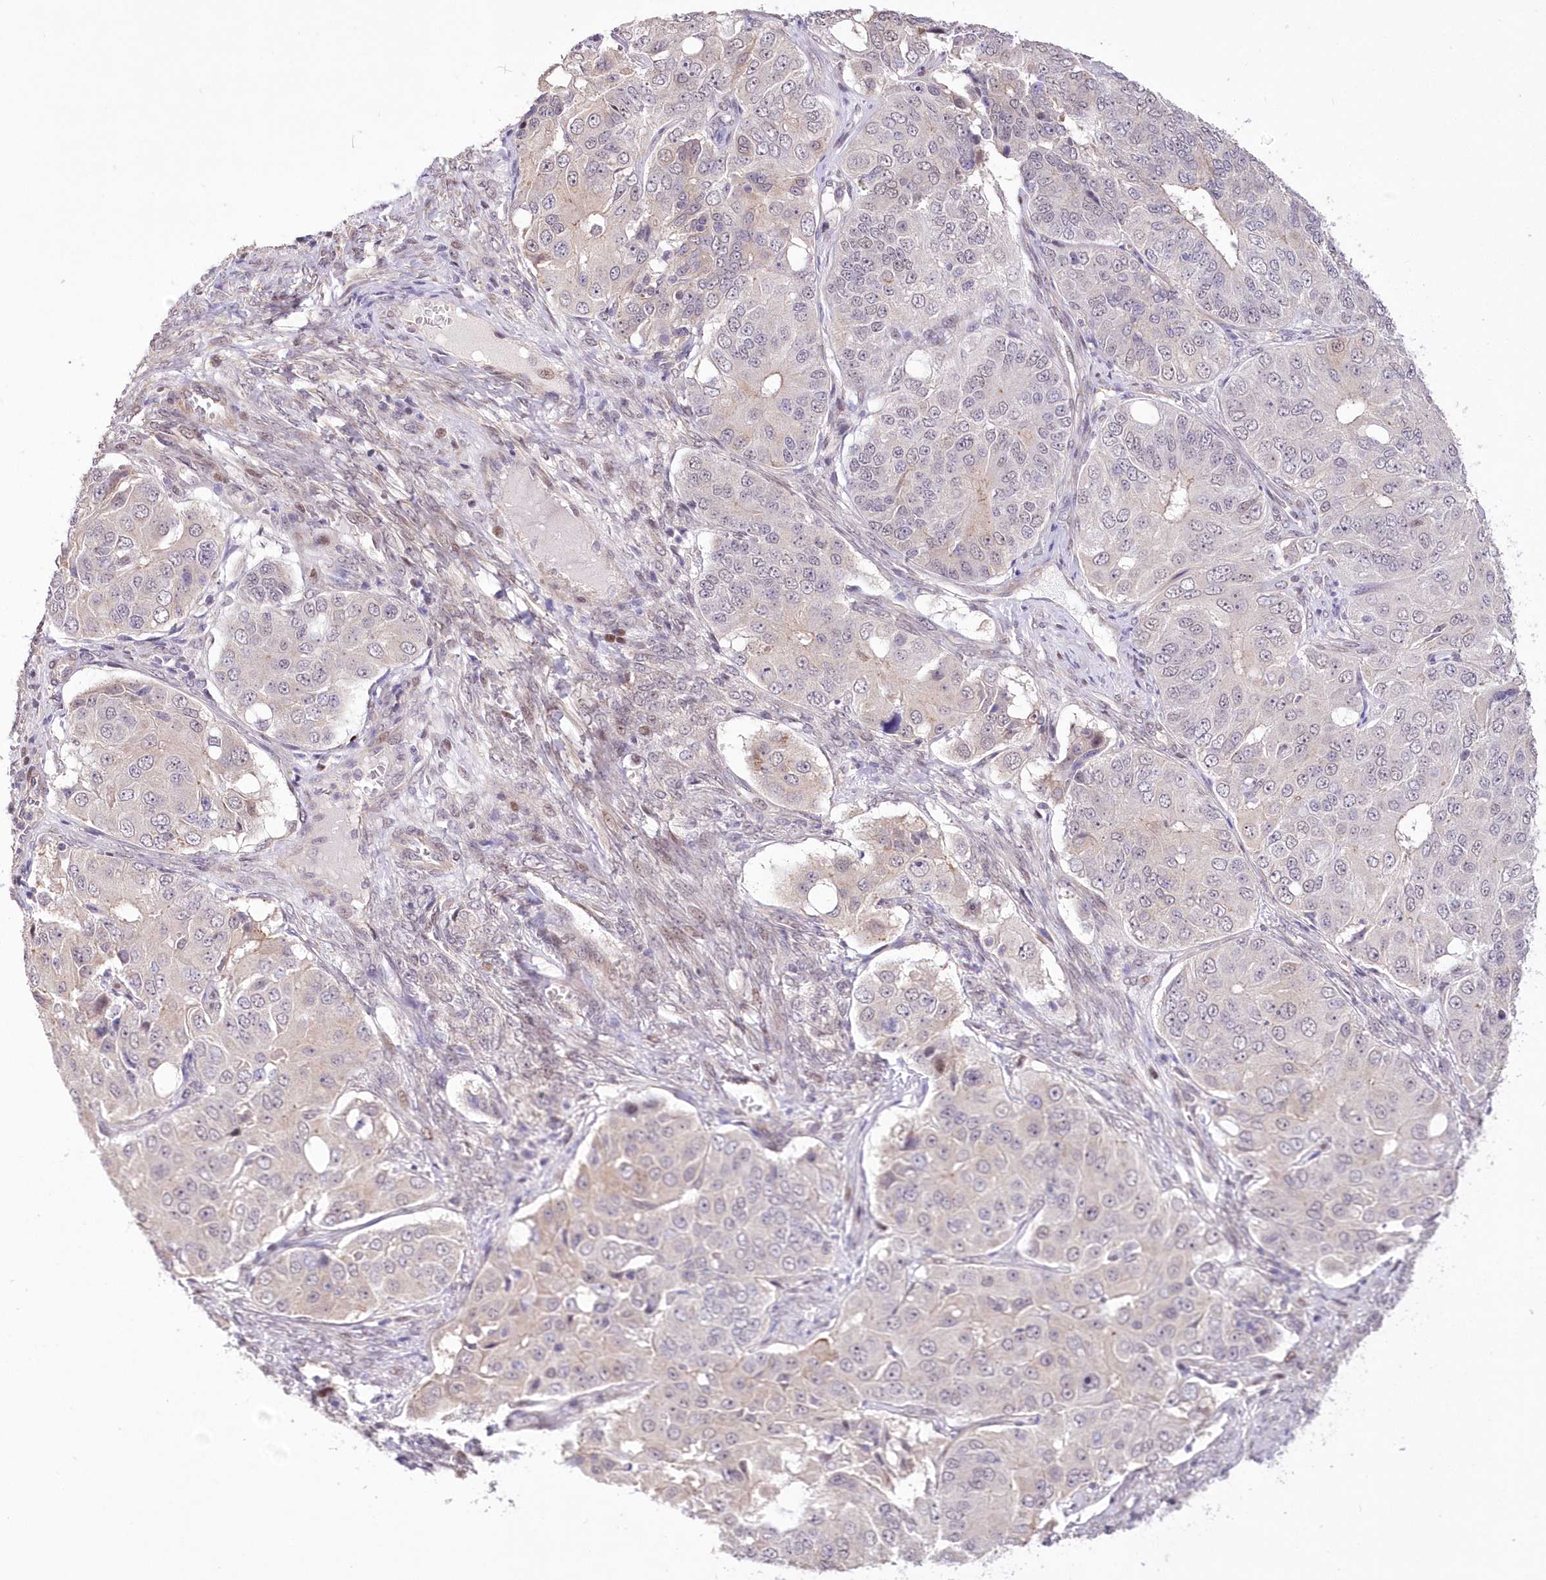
{"staining": {"intensity": "weak", "quantity": "<25%", "location": "cytoplasmic/membranous,nuclear"}, "tissue": "ovarian cancer", "cell_type": "Tumor cells", "image_type": "cancer", "snomed": [{"axis": "morphology", "description": "Carcinoma, endometroid"}, {"axis": "topography", "description": "Ovary"}], "caption": "Tumor cells show no significant staining in ovarian endometroid carcinoma.", "gene": "FAM241B", "patient": {"sex": "female", "age": 51}}